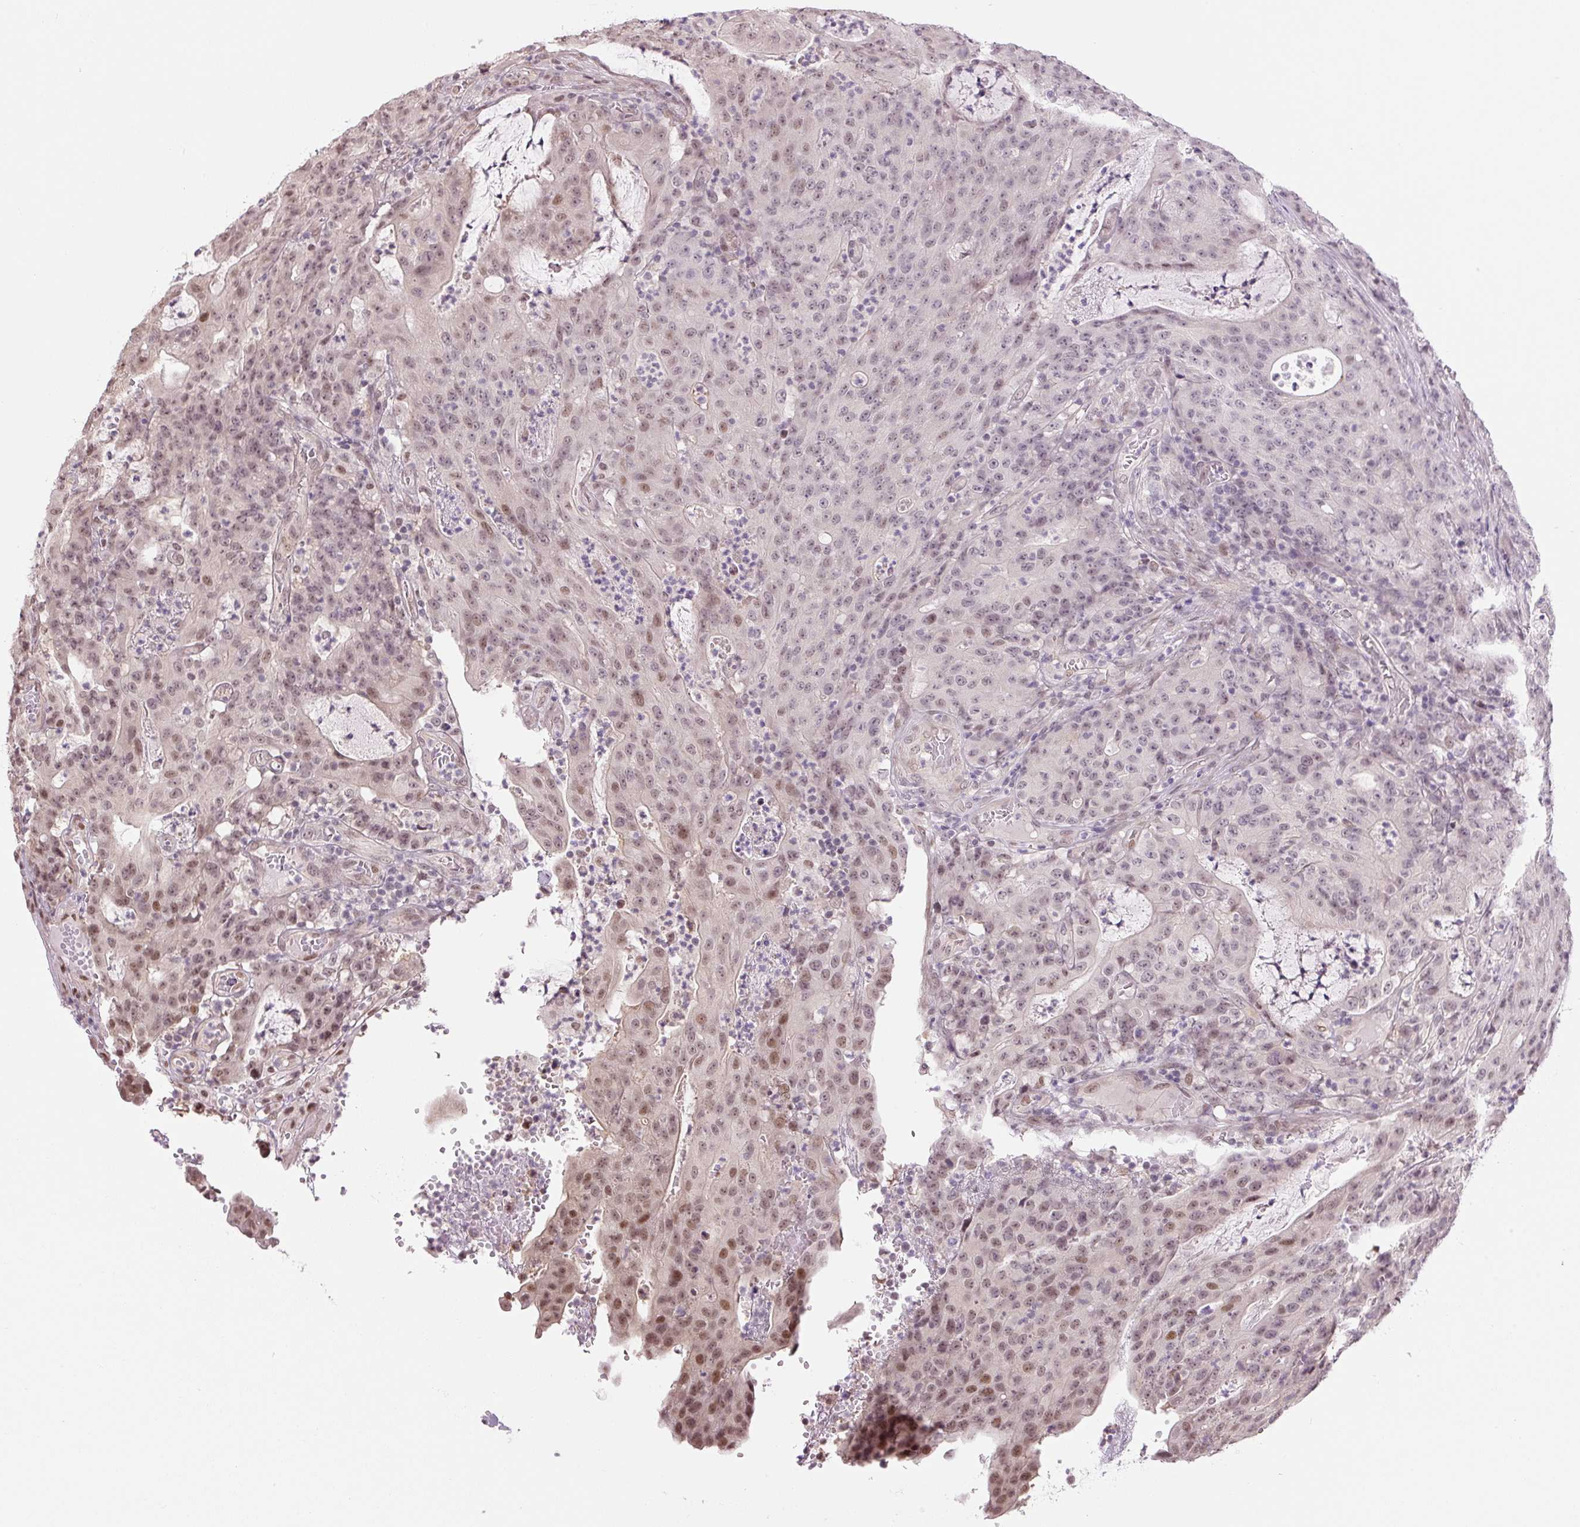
{"staining": {"intensity": "moderate", "quantity": "25%-75%", "location": "nuclear"}, "tissue": "colorectal cancer", "cell_type": "Tumor cells", "image_type": "cancer", "snomed": [{"axis": "morphology", "description": "Adenocarcinoma, NOS"}, {"axis": "topography", "description": "Colon"}], "caption": "Colorectal adenocarcinoma was stained to show a protein in brown. There is medium levels of moderate nuclear positivity in approximately 25%-75% of tumor cells.", "gene": "TCFL5", "patient": {"sex": "male", "age": 83}}